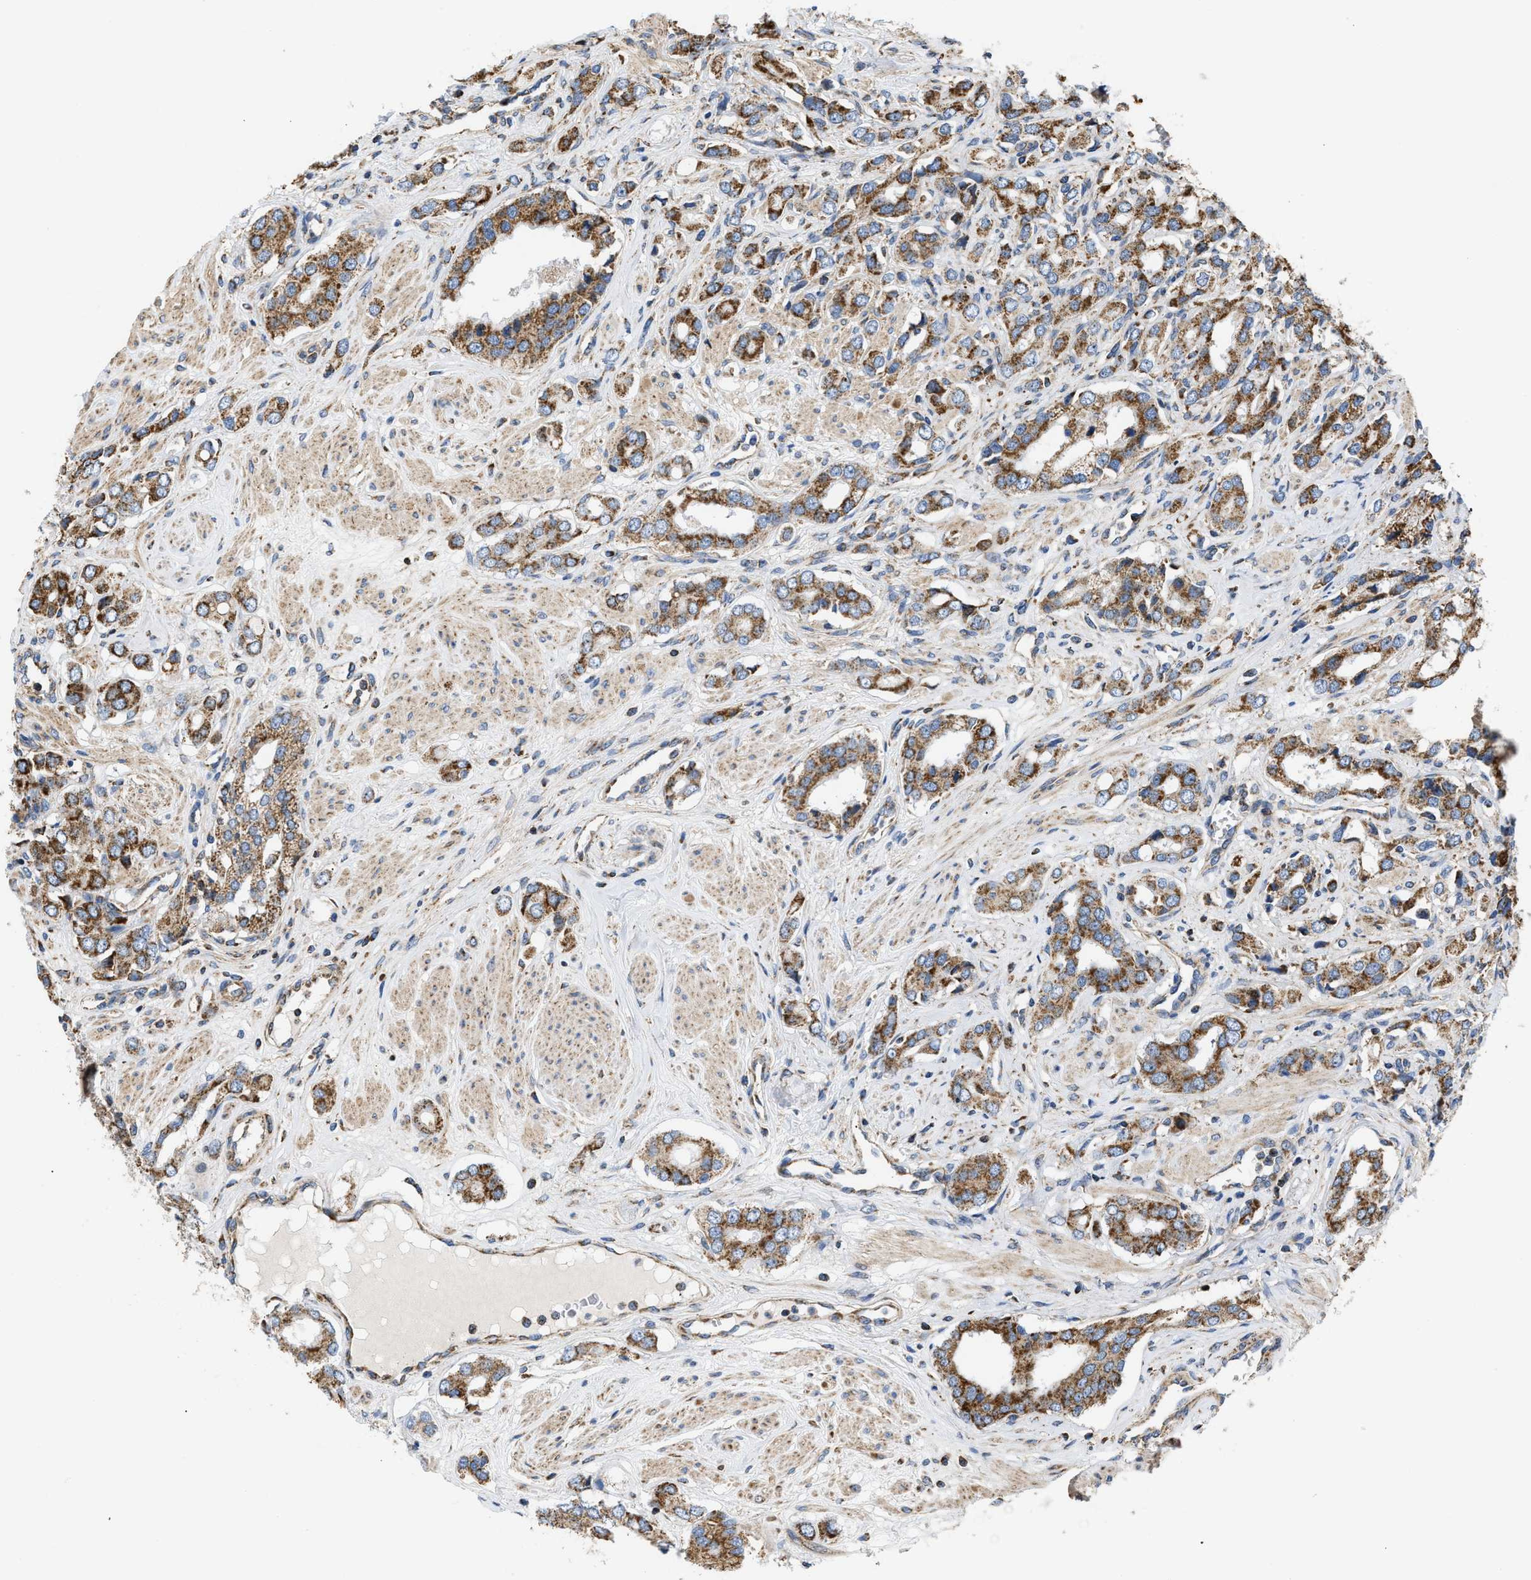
{"staining": {"intensity": "moderate", "quantity": ">75%", "location": "cytoplasmic/membranous"}, "tissue": "prostate cancer", "cell_type": "Tumor cells", "image_type": "cancer", "snomed": [{"axis": "morphology", "description": "Adenocarcinoma, High grade"}, {"axis": "topography", "description": "Prostate"}], "caption": "A histopathology image of adenocarcinoma (high-grade) (prostate) stained for a protein exhibits moderate cytoplasmic/membranous brown staining in tumor cells.", "gene": "OPTN", "patient": {"sex": "male", "age": 52}}